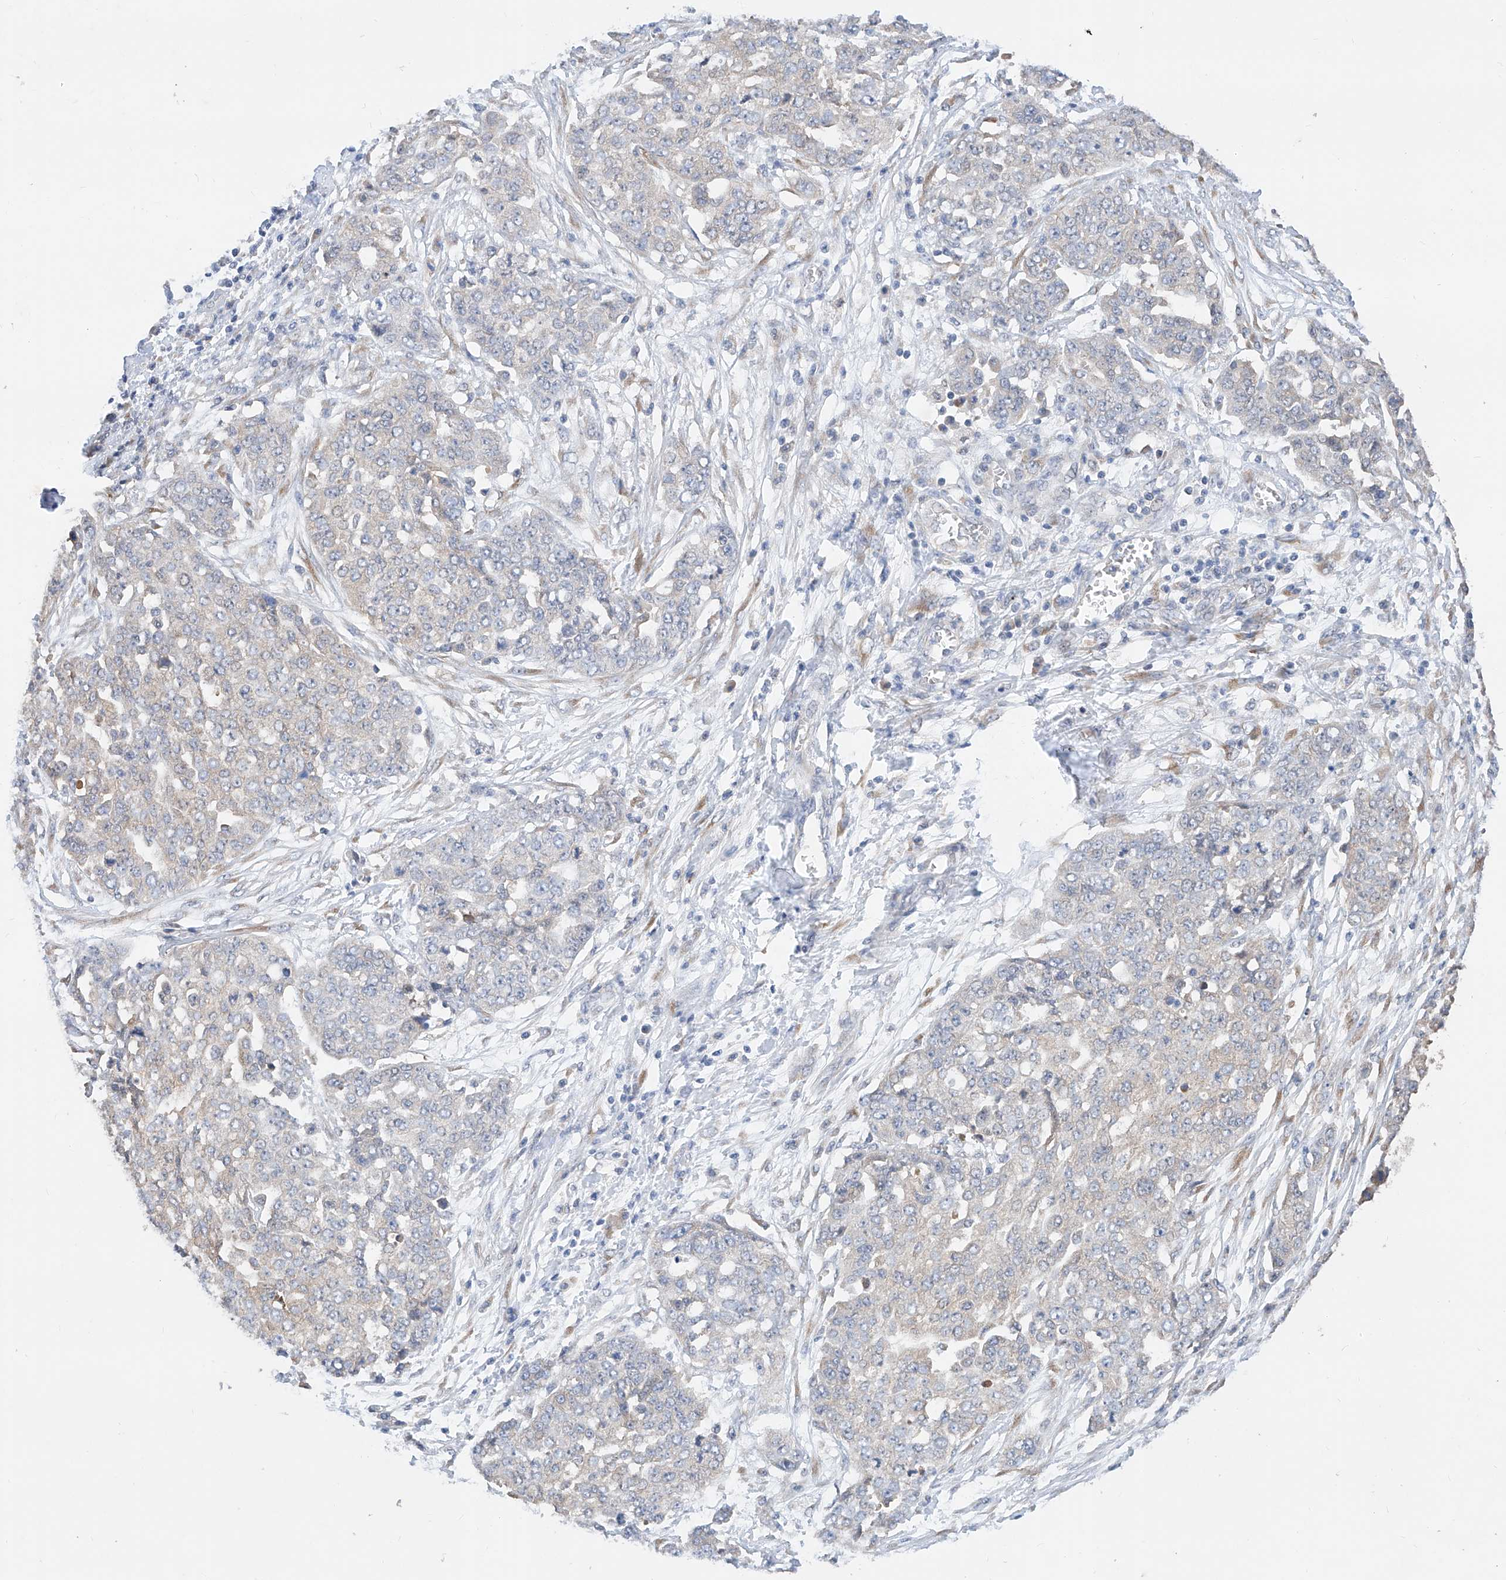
{"staining": {"intensity": "negative", "quantity": "none", "location": "none"}, "tissue": "ovarian cancer", "cell_type": "Tumor cells", "image_type": "cancer", "snomed": [{"axis": "morphology", "description": "Cystadenocarcinoma, serous, NOS"}, {"axis": "topography", "description": "Soft tissue"}, {"axis": "topography", "description": "Ovary"}], "caption": "Protein analysis of ovarian cancer (serous cystadenocarcinoma) shows no significant positivity in tumor cells. (Brightfield microscopy of DAB IHC at high magnification).", "gene": "ZSCAN4", "patient": {"sex": "female", "age": 57}}